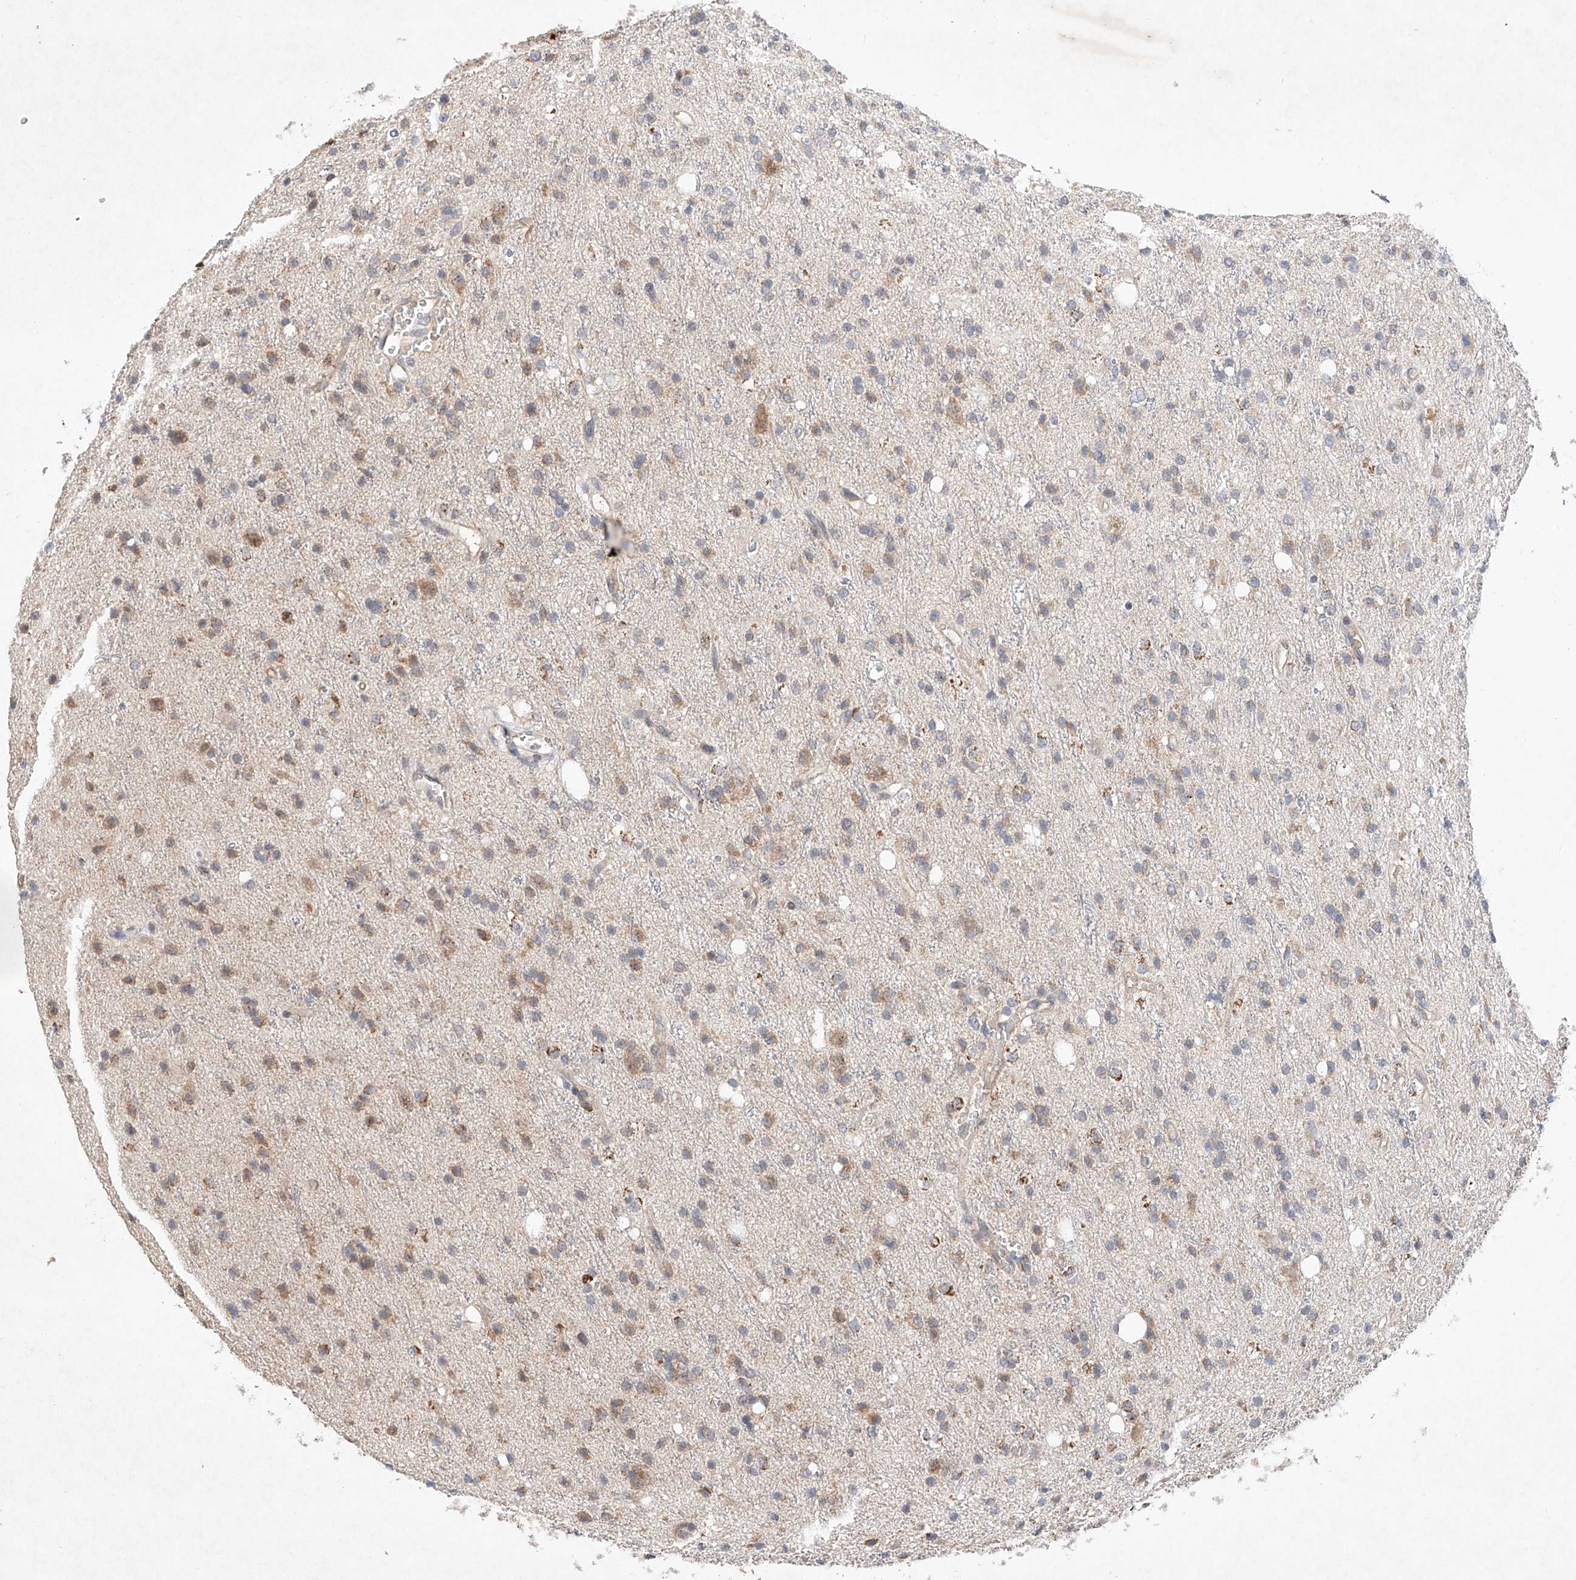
{"staining": {"intensity": "weak", "quantity": "25%-75%", "location": "cytoplasmic/membranous"}, "tissue": "glioma", "cell_type": "Tumor cells", "image_type": "cancer", "snomed": [{"axis": "morphology", "description": "Glioma, malignant, High grade"}, {"axis": "topography", "description": "Brain"}], "caption": "Immunohistochemical staining of human malignant glioma (high-grade) reveals low levels of weak cytoplasmic/membranous protein staining in approximately 25%-75% of tumor cells.", "gene": "FASTK", "patient": {"sex": "male", "age": 47}}